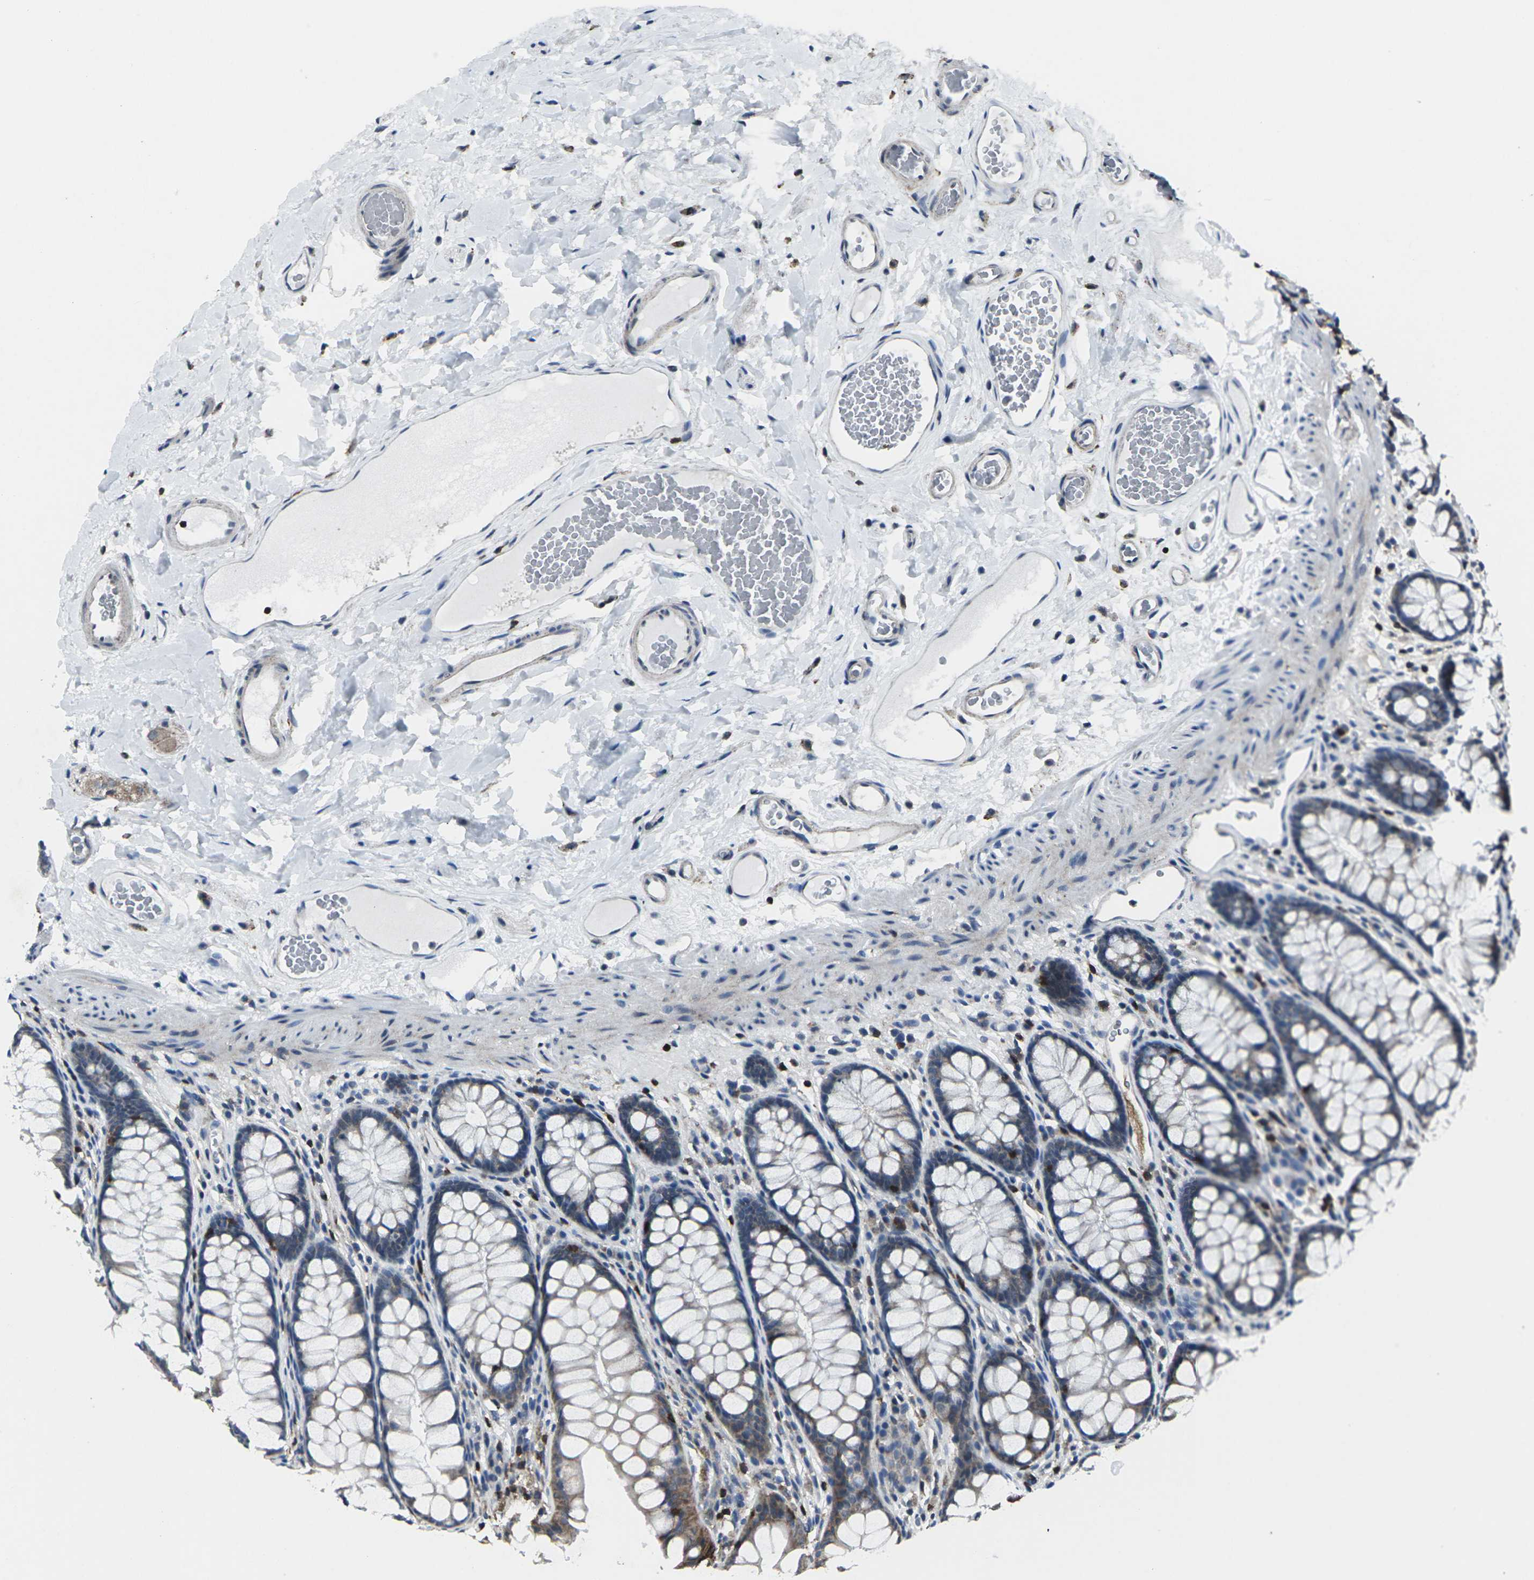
{"staining": {"intensity": "weak", "quantity": "25%-75%", "location": "cytoplasmic/membranous"}, "tissue": "colon", "cell_type": "Endothelial cells", "image_type": "normal", "snomed": [{"axis": "morphology", "description": "Normal tissue, NOS"}, {"axis": "topography", "description": "Colon"}], "caption": "Brown immunohistochemical staining in normal colon reveals weak cytoplasmic/membranous positivity in approximately 25%-75% of endothelial cells. (Brightfield microscopy of DAB IHC at high magnification).", "gene": "STAT4", "patient": {"sex": "female", "age": 55}}